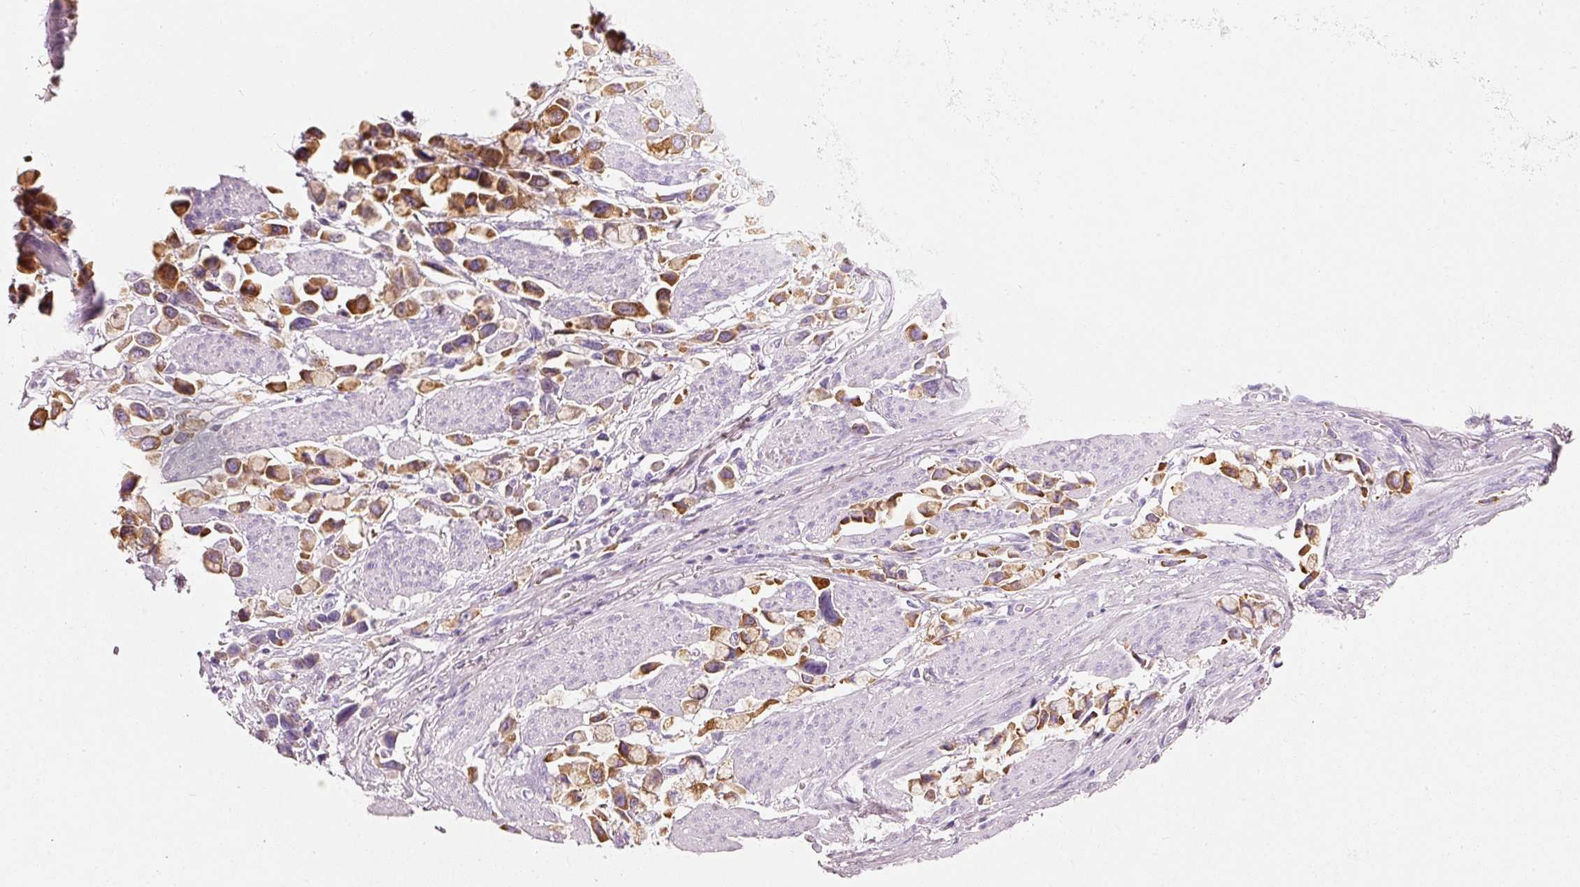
{"staining": {"intensity": "strong", "quantity": ">75%", "location": "cytoplasmic/membranous"}, "tissue": "stomach cancer", "cell_type": "Tumor cells", "image_type": "cancer", "snomed": [{"axis": "morphology", "description": "Adenocarcinoma, NOS"}, {"axis": "topography", "description": "Stomach"}], "caption": "A high-resolution photomicrograph shows immunohistochemistry (IHC) staining of stomach cancer, which shows strong cytoplasmic/membranous staining in approximately >75% of tumor cells.", "gene": "PDXDC1", "patient": {"sex": "female", "age": 81}}